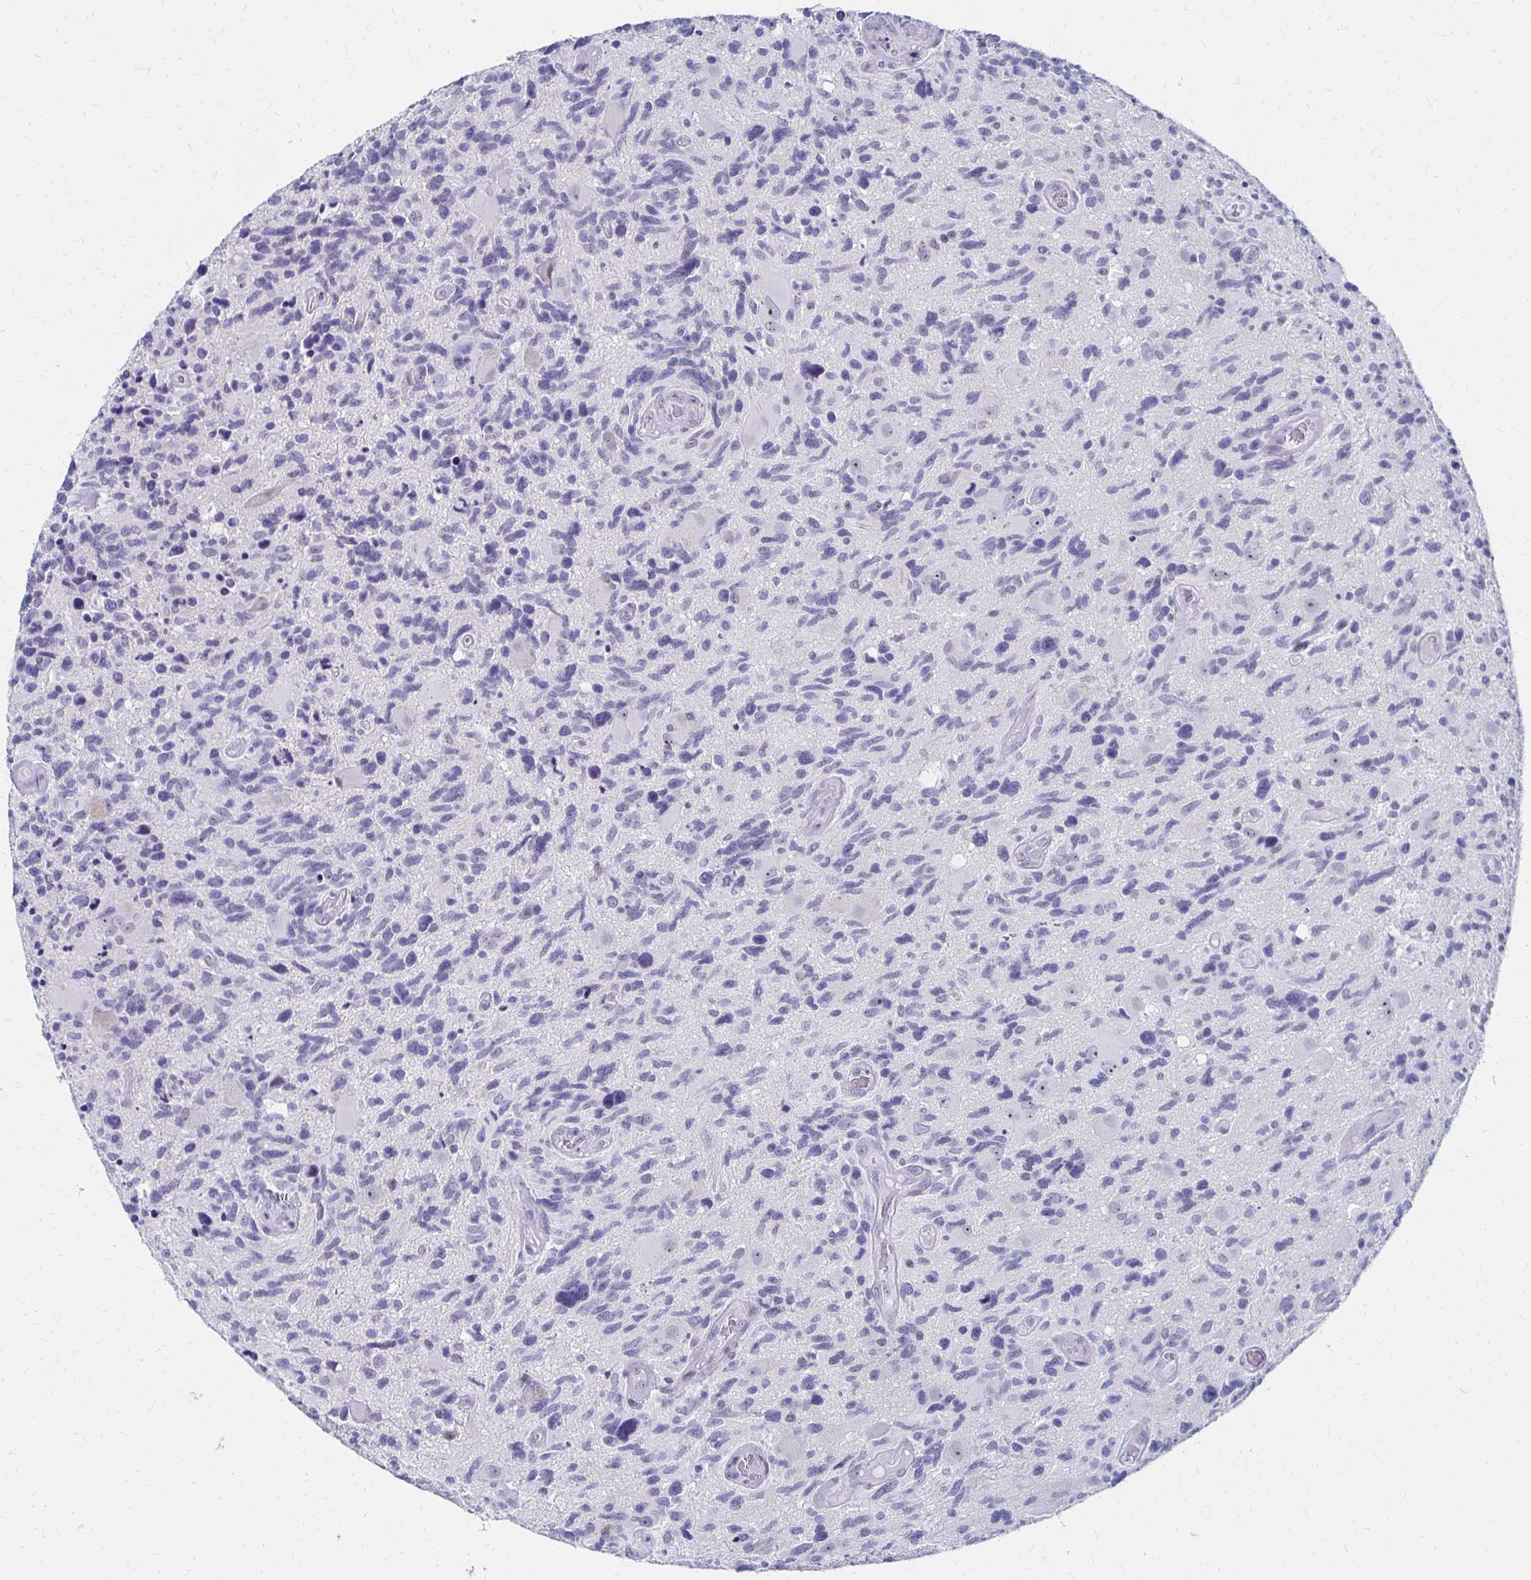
{"staining": {"intensity": "negative", "quantity": "none", "location": "none"}, "tissue": "glioma", "cell_type": "Tumor cells", "image_type": "cancer", "snomed": [{"axis": "morphology", "description": "Glioma, malignant, High grade"}, {"axis": "topography", "description": "Brain"}], "caption": "Protein analysis of malignant high-grade glioma shows no significant expression in tumor cells. (DAB (3,3'-diaminobenzidine) IHC with hematoxylin counter stain).", "gene": "SYT2", "patient": {"sex": "male", "age": 49}}